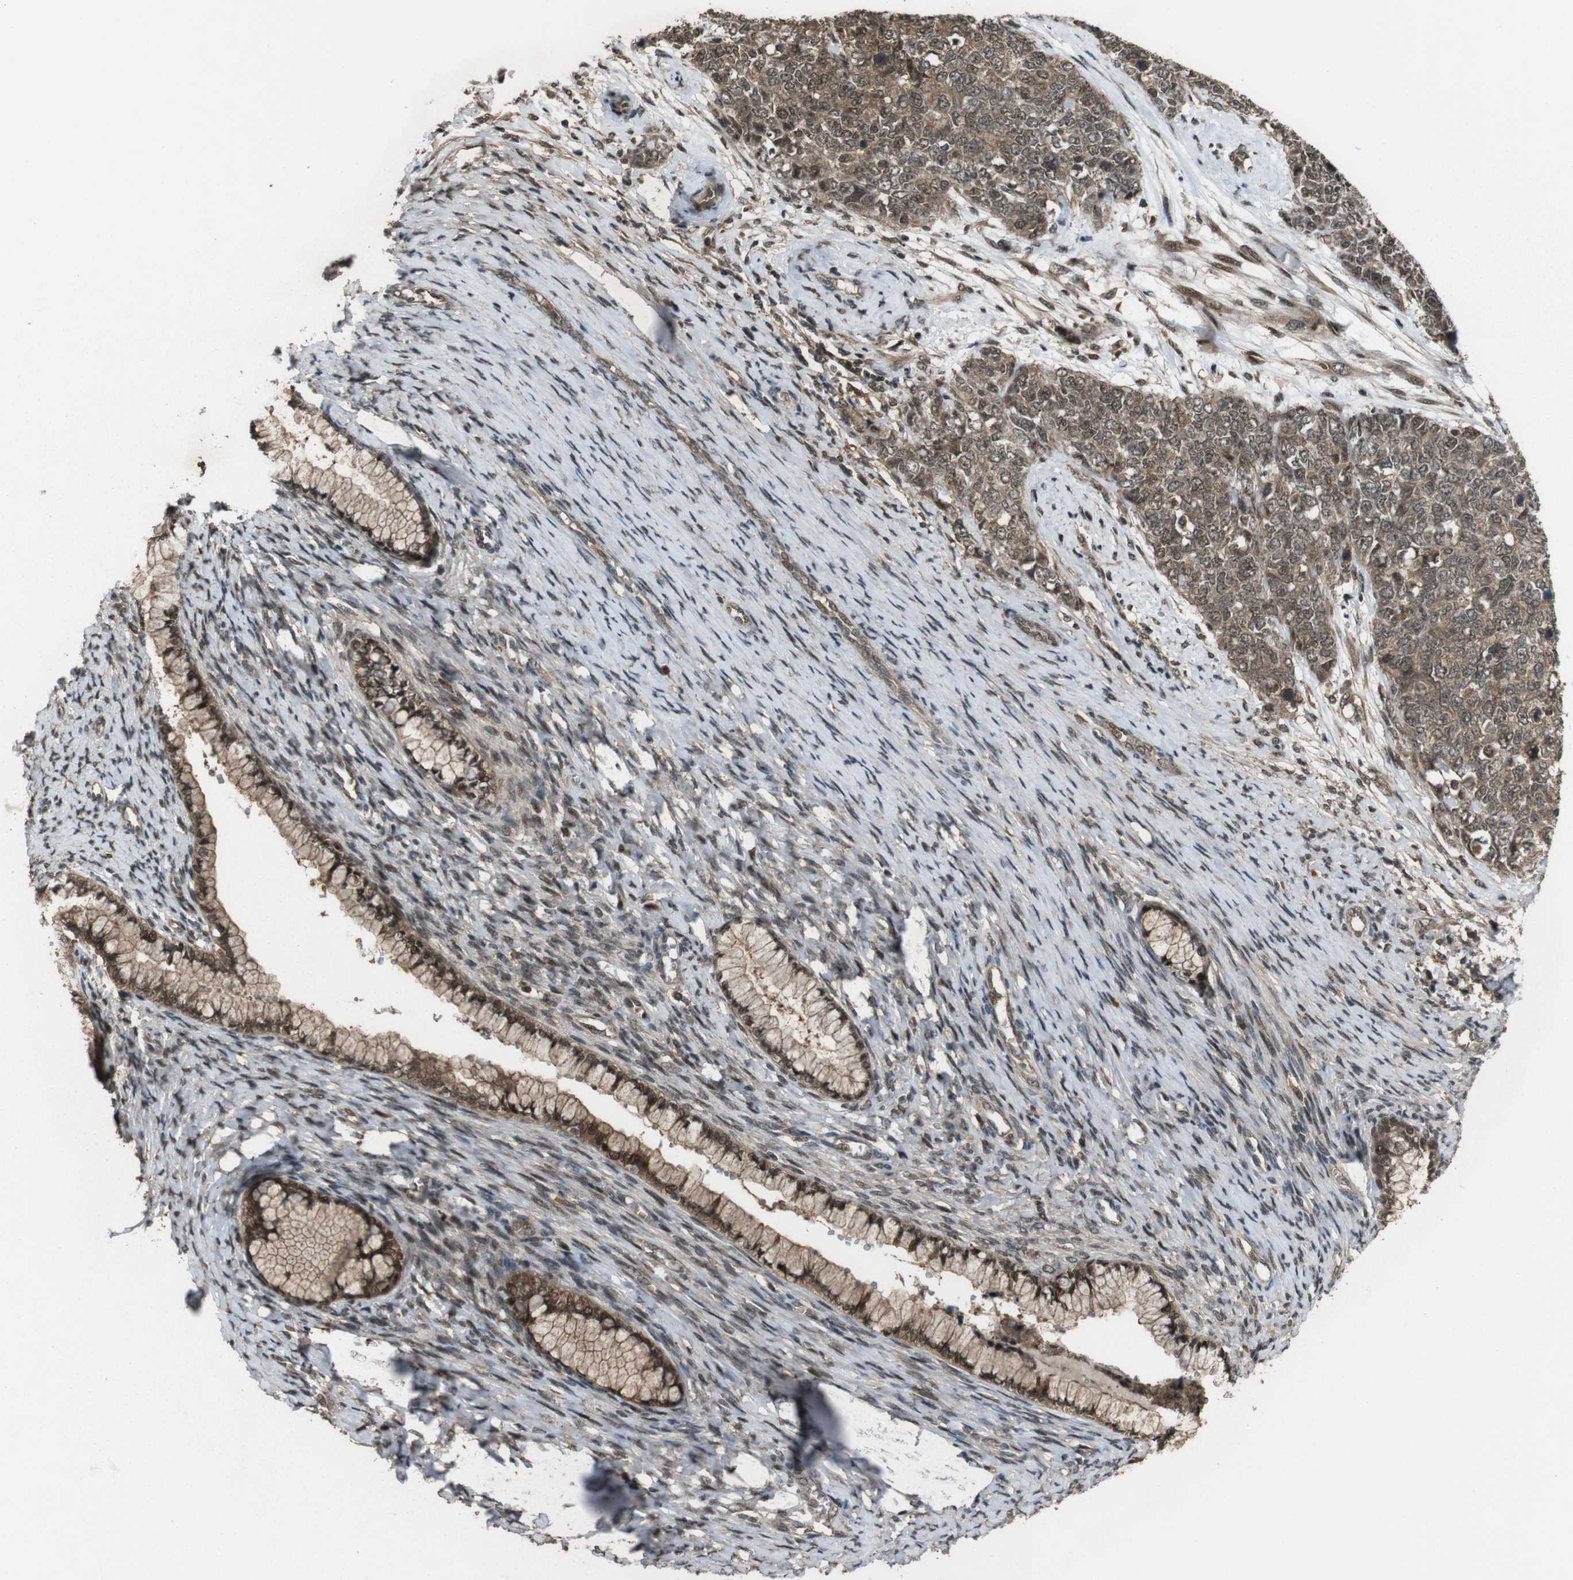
{"staining": {"intensity": "moderate", "quantity": ">75%", "location": "cytoplasmic/membranous,nuclear"}, "tissue": "cervical cancer", "cell_type": "Tumor cells", "image_type": "cancer", "snomed": [{"axis": "morphology", "description": "Squamous cell carcinoma, NOS"}, {"axis": "topography", "description": "Cervix"}], "caption": "Moderate cytoplasmic/membranous and nuclear expression for a protein is identified in approximately >75% of tumor cells of cervical squamous cell carcinoma using IHC.", "gene": "CDC34", "patient": {"sex": "female", "age": 63}}